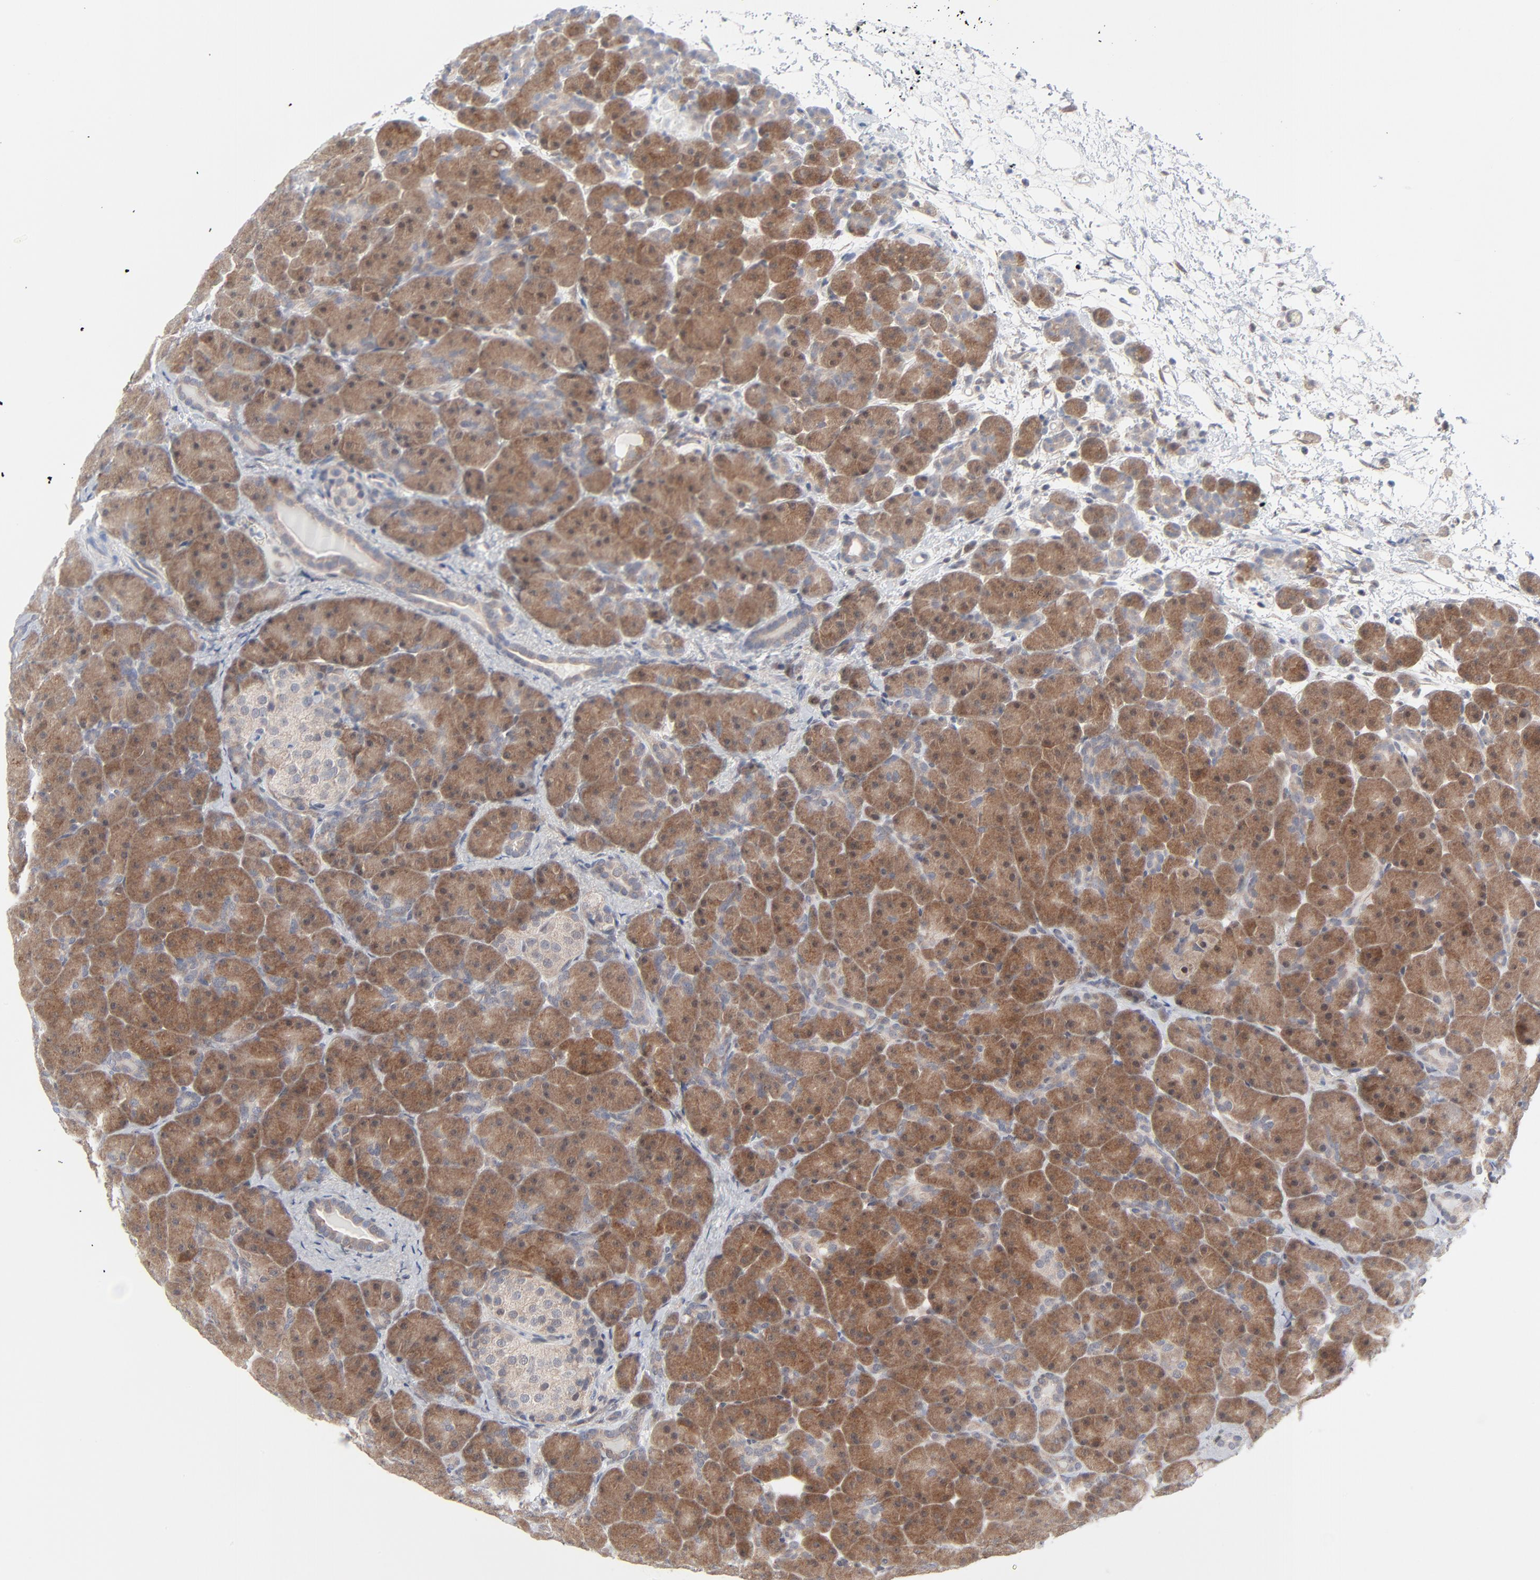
{"staining": {"intensity": "moderate", "quantity": "25%-75%", "location": "cytoplasmic/membranous"}, "tissue": "pancreas", "cell_type": "Exocrine glandular cells", "image_type": "normal", "snomed": [{"axis": "morphology", "description": "Normal tissue, NOS"}, {"axis": "topography", "description": "Pancreas"}], "caption": "A medium amount of moderate cytoplasmic/membranous staining is present in approximately 25%-75% of exocrine glandular cells in benign pancreas.", "gene": "RPS6KB1", "patient": {"sex": "male", "age": 66}}